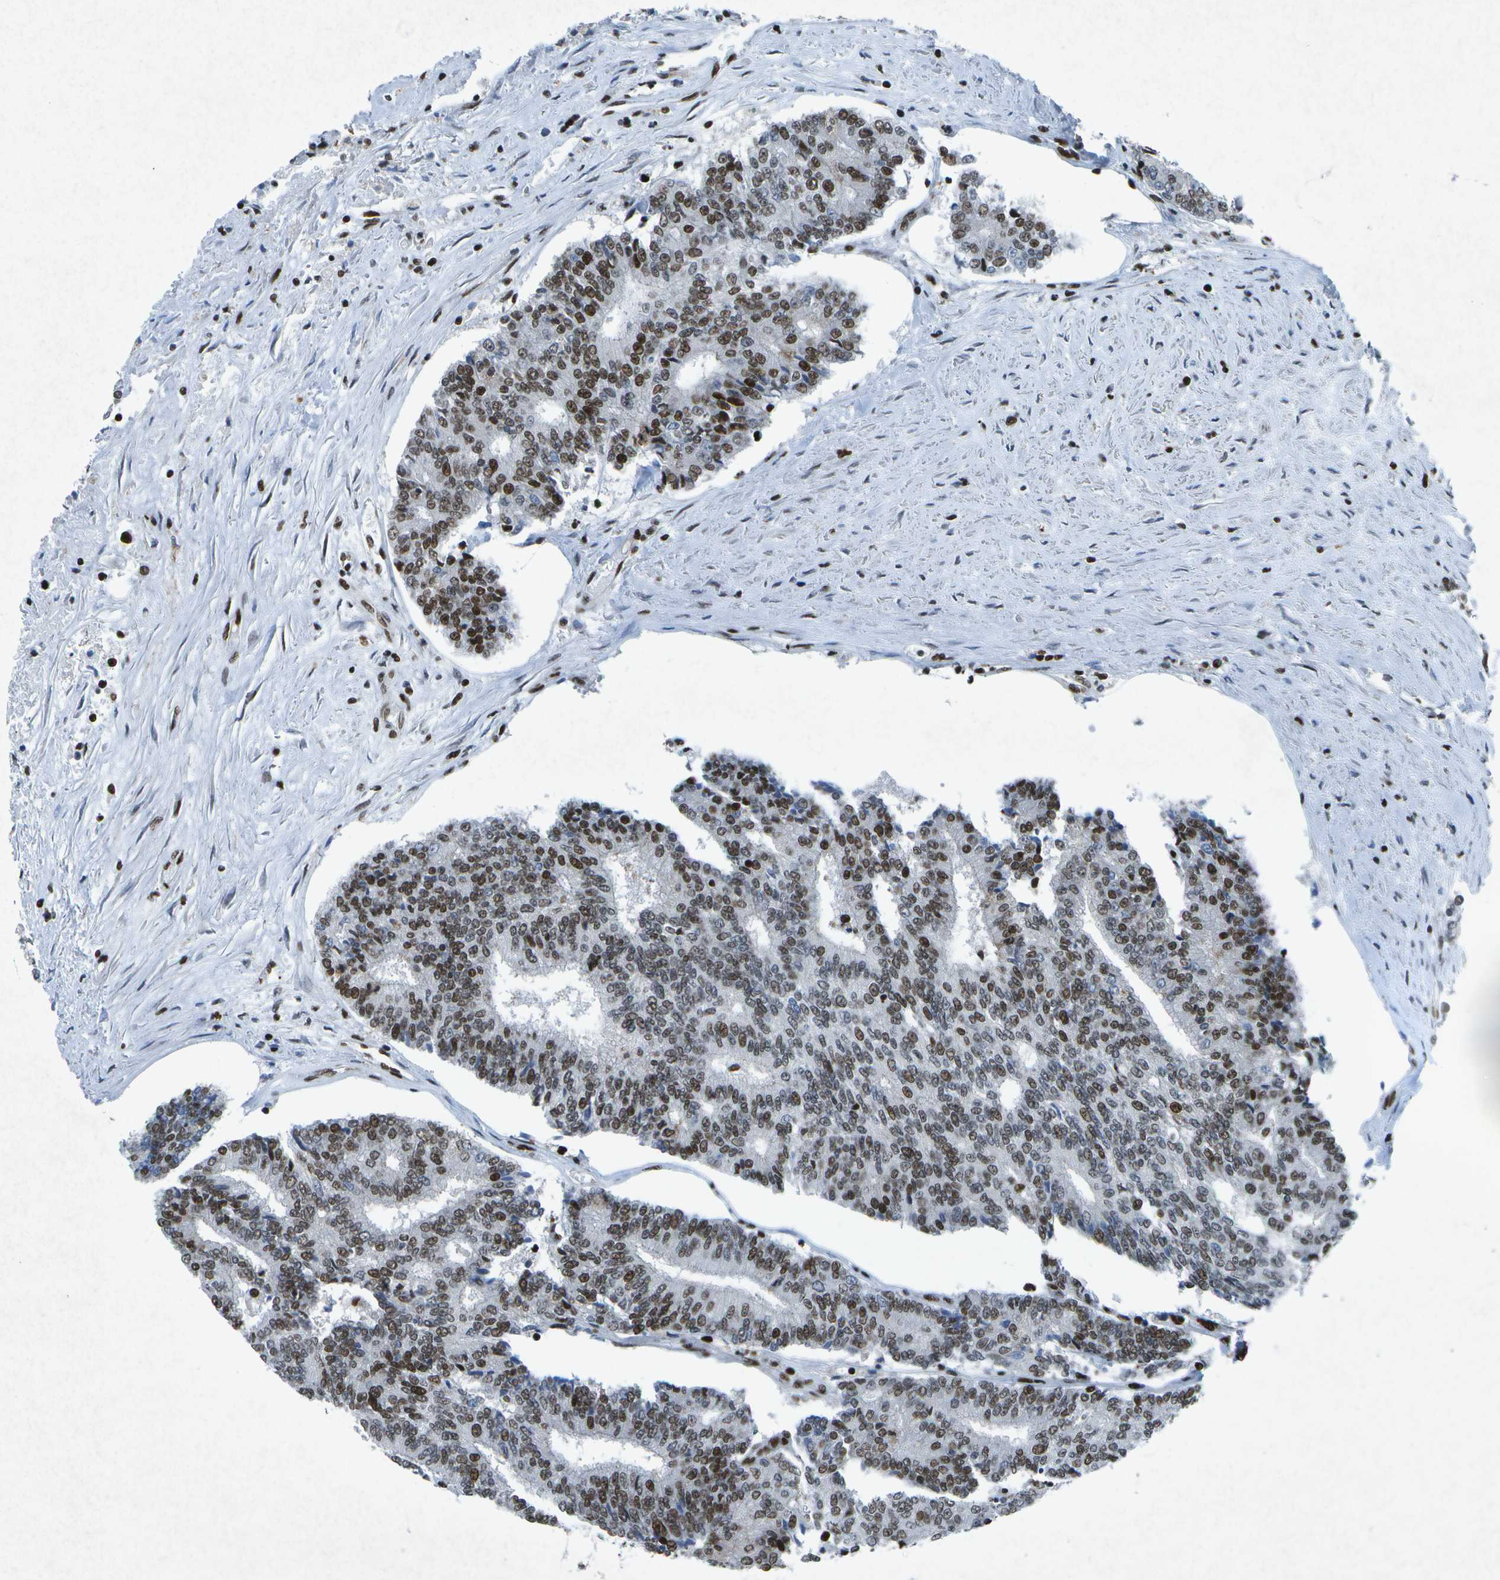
{"staining": {"intensity": "strong", "quantity": ">75%", "location": "nuclear"}, "tissue": "prostate cancer", "cell_type": "Tumor cells", "image_type": "cancer", "snomed": [{"axis": "morphology", "description": "Normal tissue, NOS"}, {"axis": "morphology", "description": "Adenocarcinoma, High grade"}, {"axis": "topography", "description": "Prostate"}, {"axis": "topography", "description": "Seminal veicle"}], "caption": "A brown stain highlights strong nuclear expression of a protein in human adenocarcinoma (high-grade) (prostate) tumor cells.", "gene": "MTA2", "patient": {"sex": "male", "age": 55}}